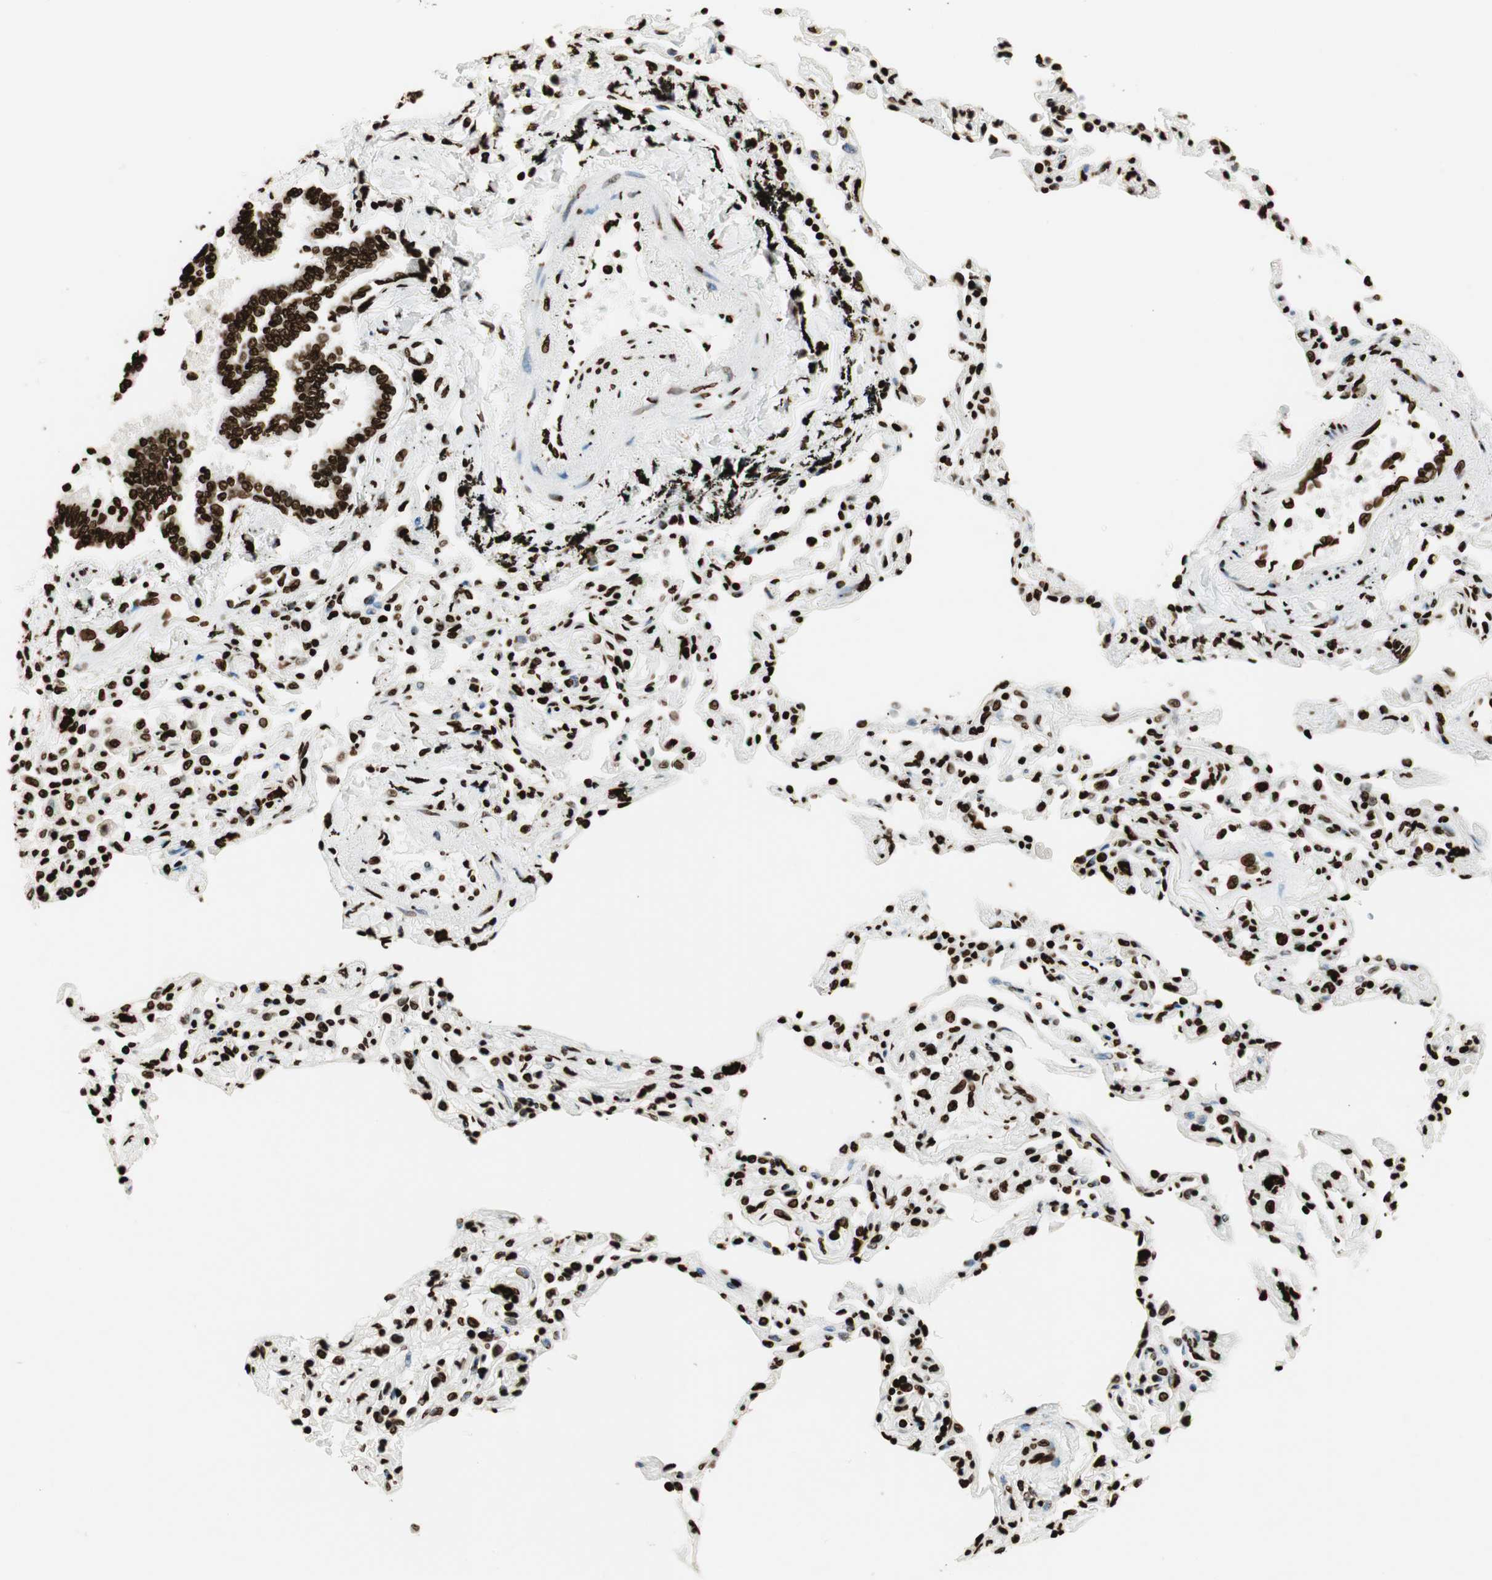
{"staining": {"intensity": "strong", "quantity": ">75%", "location": "nuclear"}, "tissue": "bronchus", "cell_type": "Respiratory epithelial cells", "image_type": "normal", "snomed": [{"axis": "morphology", "description": "Normal tissue, NOS"}, {"axis": "topography", "description": "Lung"}], "caption": "Immunohistochemistry (DAB) staining of benign human bronchus reveals strong nuclear protein positivity in approximately >75% of respiratory epithelial cells.", "gene": "GLI2", "patient": {"sex": "male", "age": 64}}